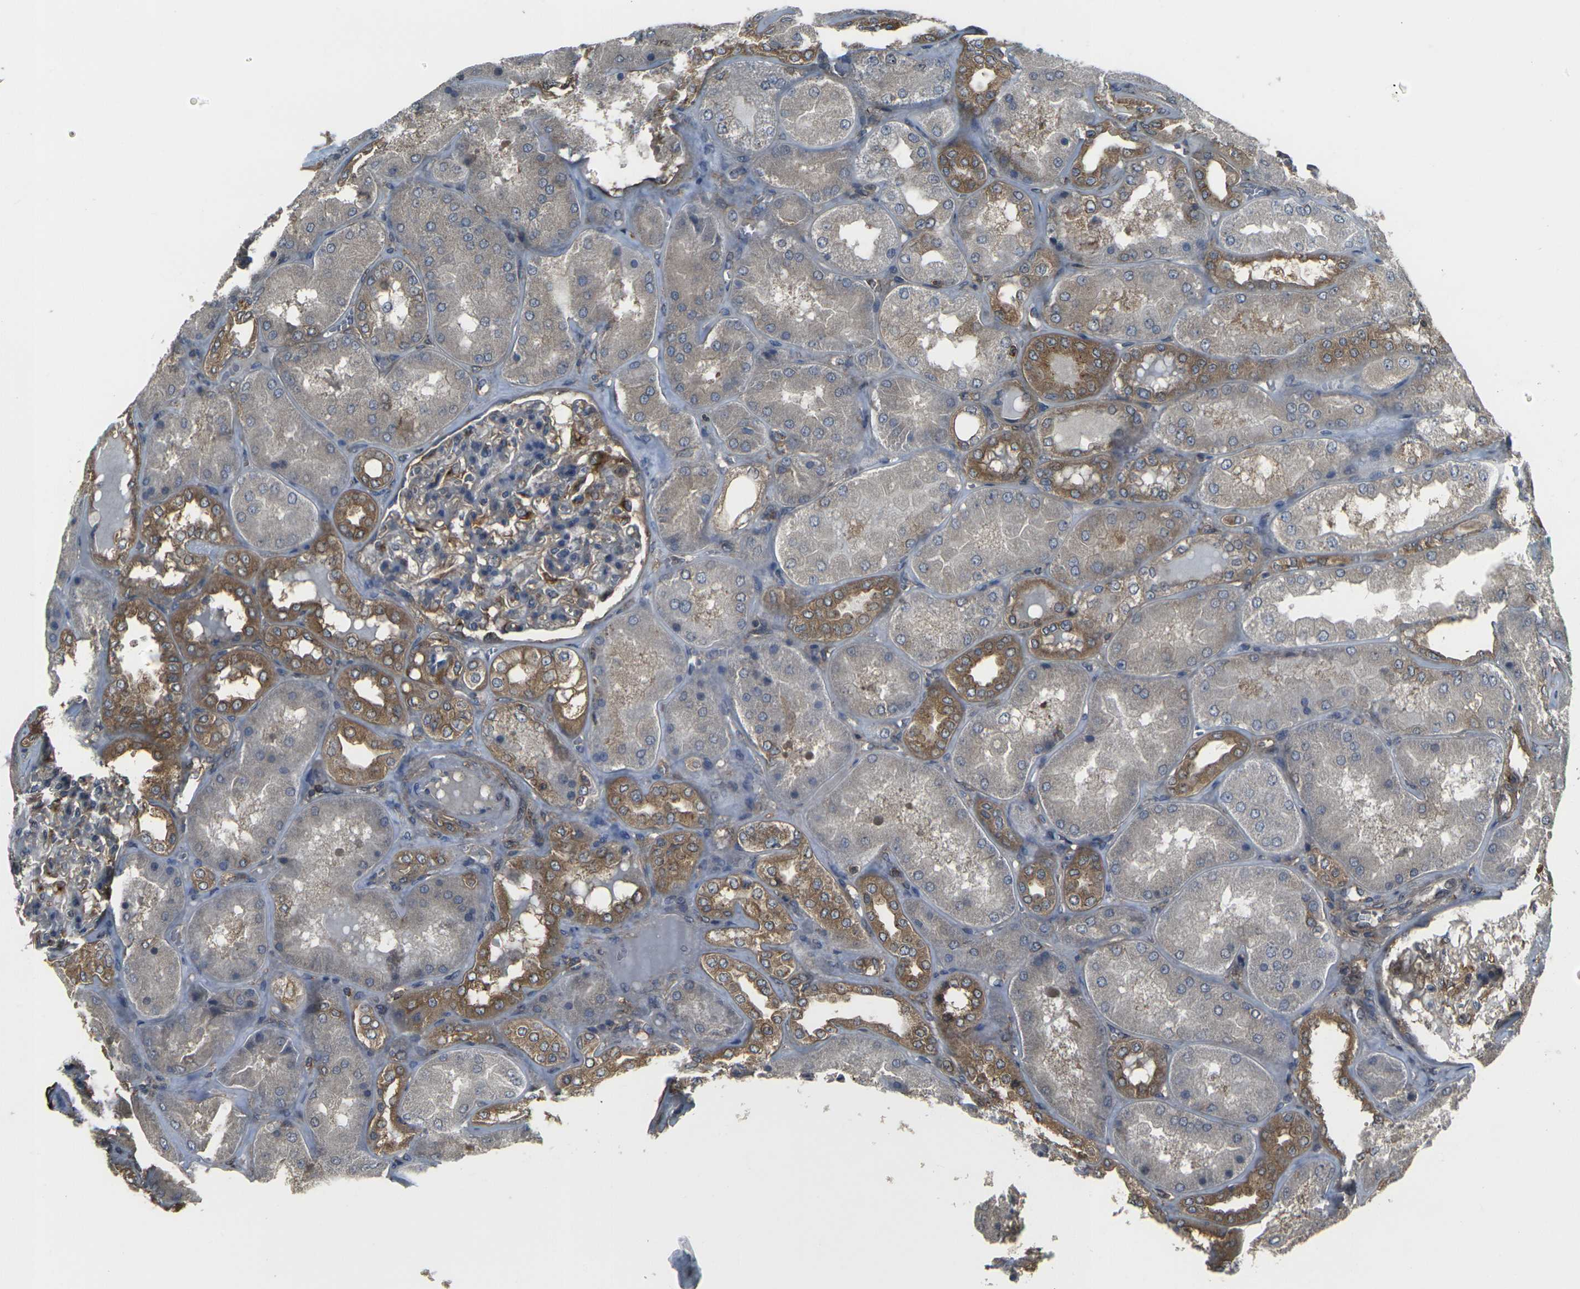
{"staining": {"intensity": "moderate", "quantity": "<25%", "location": "cytoplasmic/membranous"}, "tissue": "kidney", "cell_type": "Cells in glomeruli", "image_type": "normal", "snomed": [{"axis": "morphology", "description": "Normal tissue, NOS"}, {"axis": "topography", "description": "Kidney"}], "caption": "Kidney stained for a protein (brown) exhibits moderate cytoplasmic/membranous positive expression in approximately <25% of cells in glomeruli.", "gene": "PRKACB", "patient": {"sex": "female", "age": 56}}